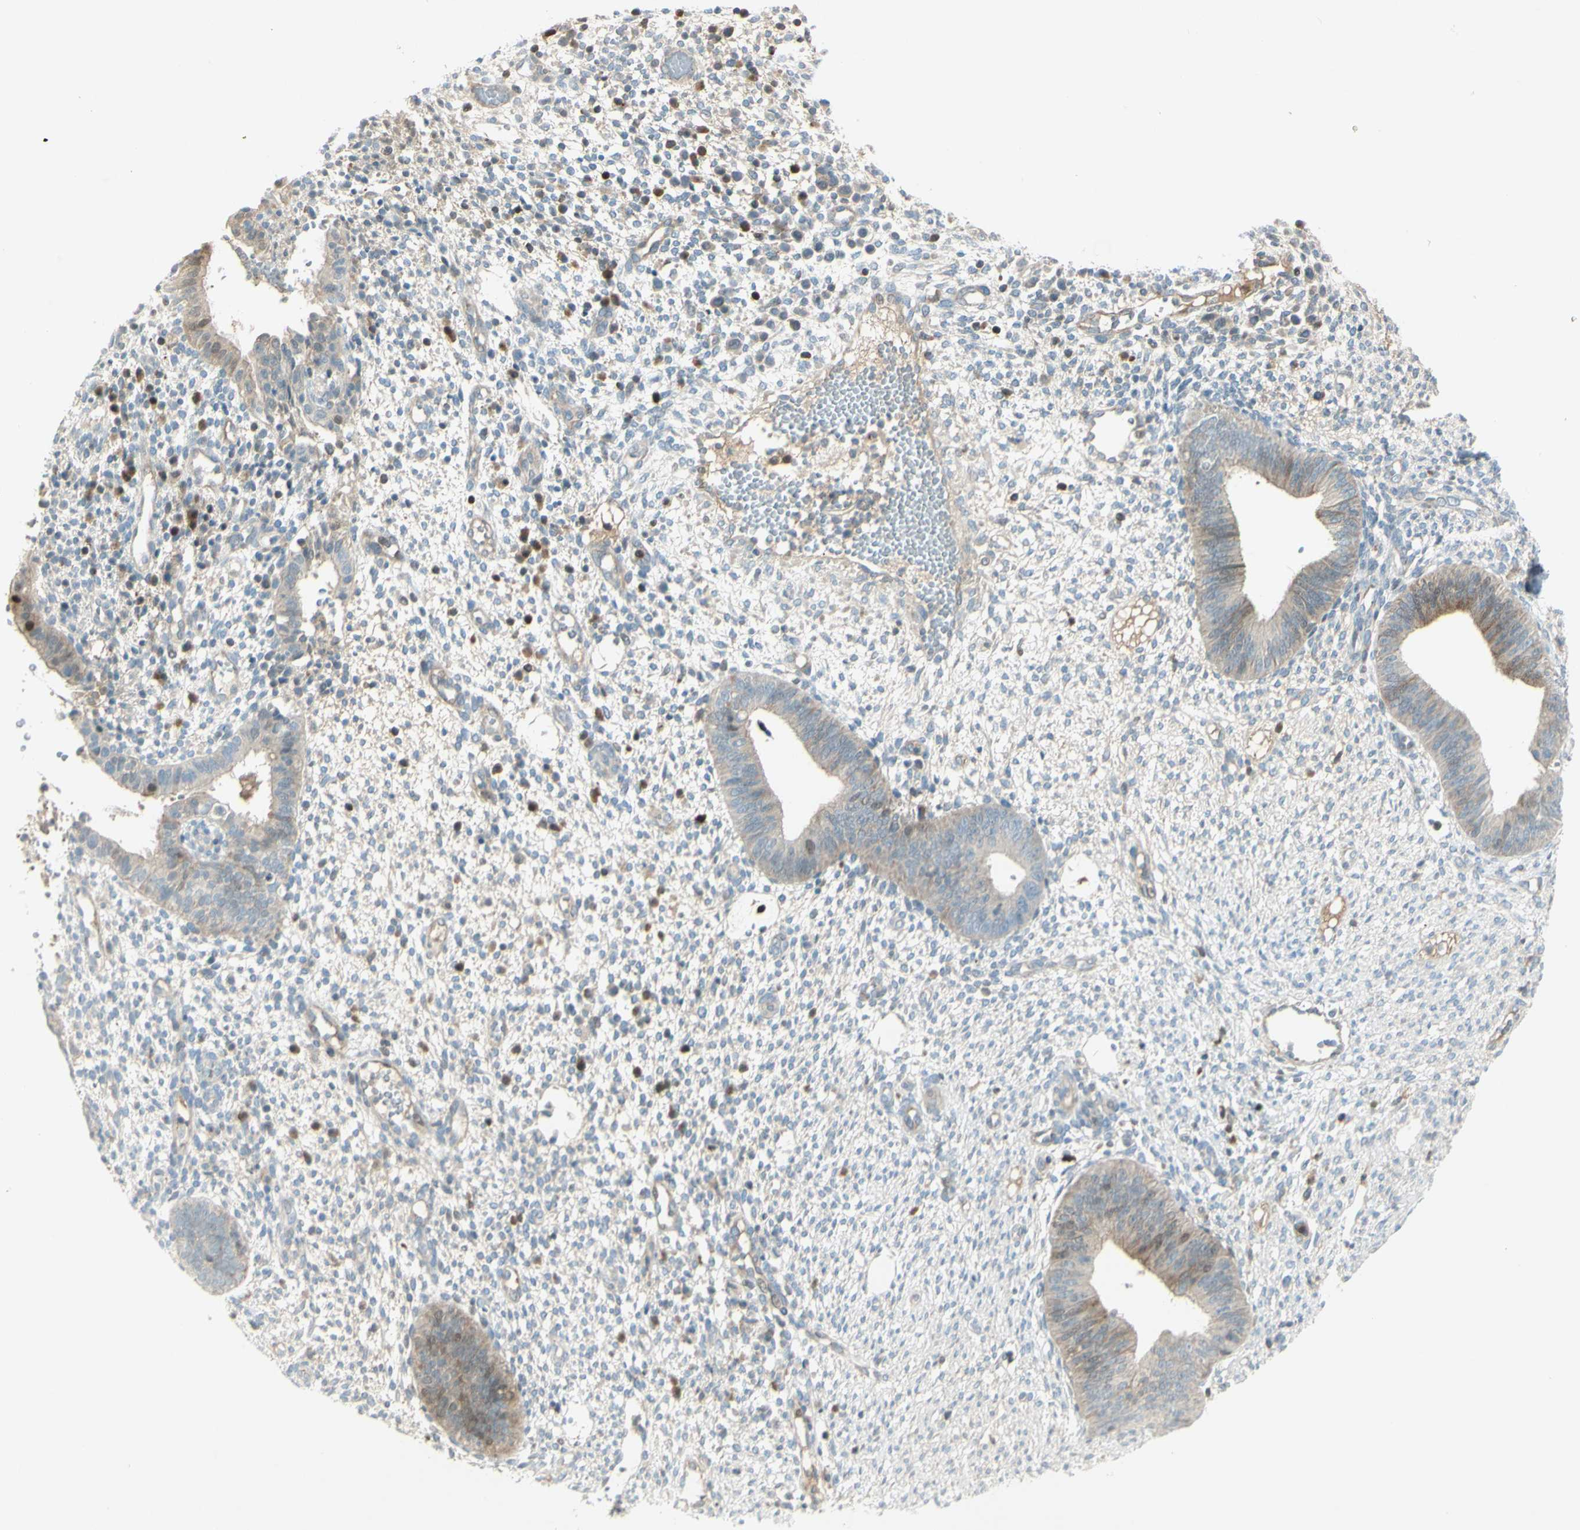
{"staining": {"intensity": "moderate", "quantity": "<25%", "location": "cytoplasmic/membranous"}, "tissue": "endometrium", "cell_type": "Cells in endometrial stroma", "image_type": "normal", "snomed": [{"axis": "morphology", "description": "Normal tissue, NOS"}, {"axis": "topography", "description": "Endometrium"}], "caption": "High-power microscopy captured an IHC micrograph of benign endometrium, revealing moderate cytoplasmic/membranous staining in about <25% of cells in endometrial stroma. (brown staining indicates protein expression, while blue staining denotes nuclei).", "gene": "C1orf159", "patient": {"sex": "female", "age": 35}}